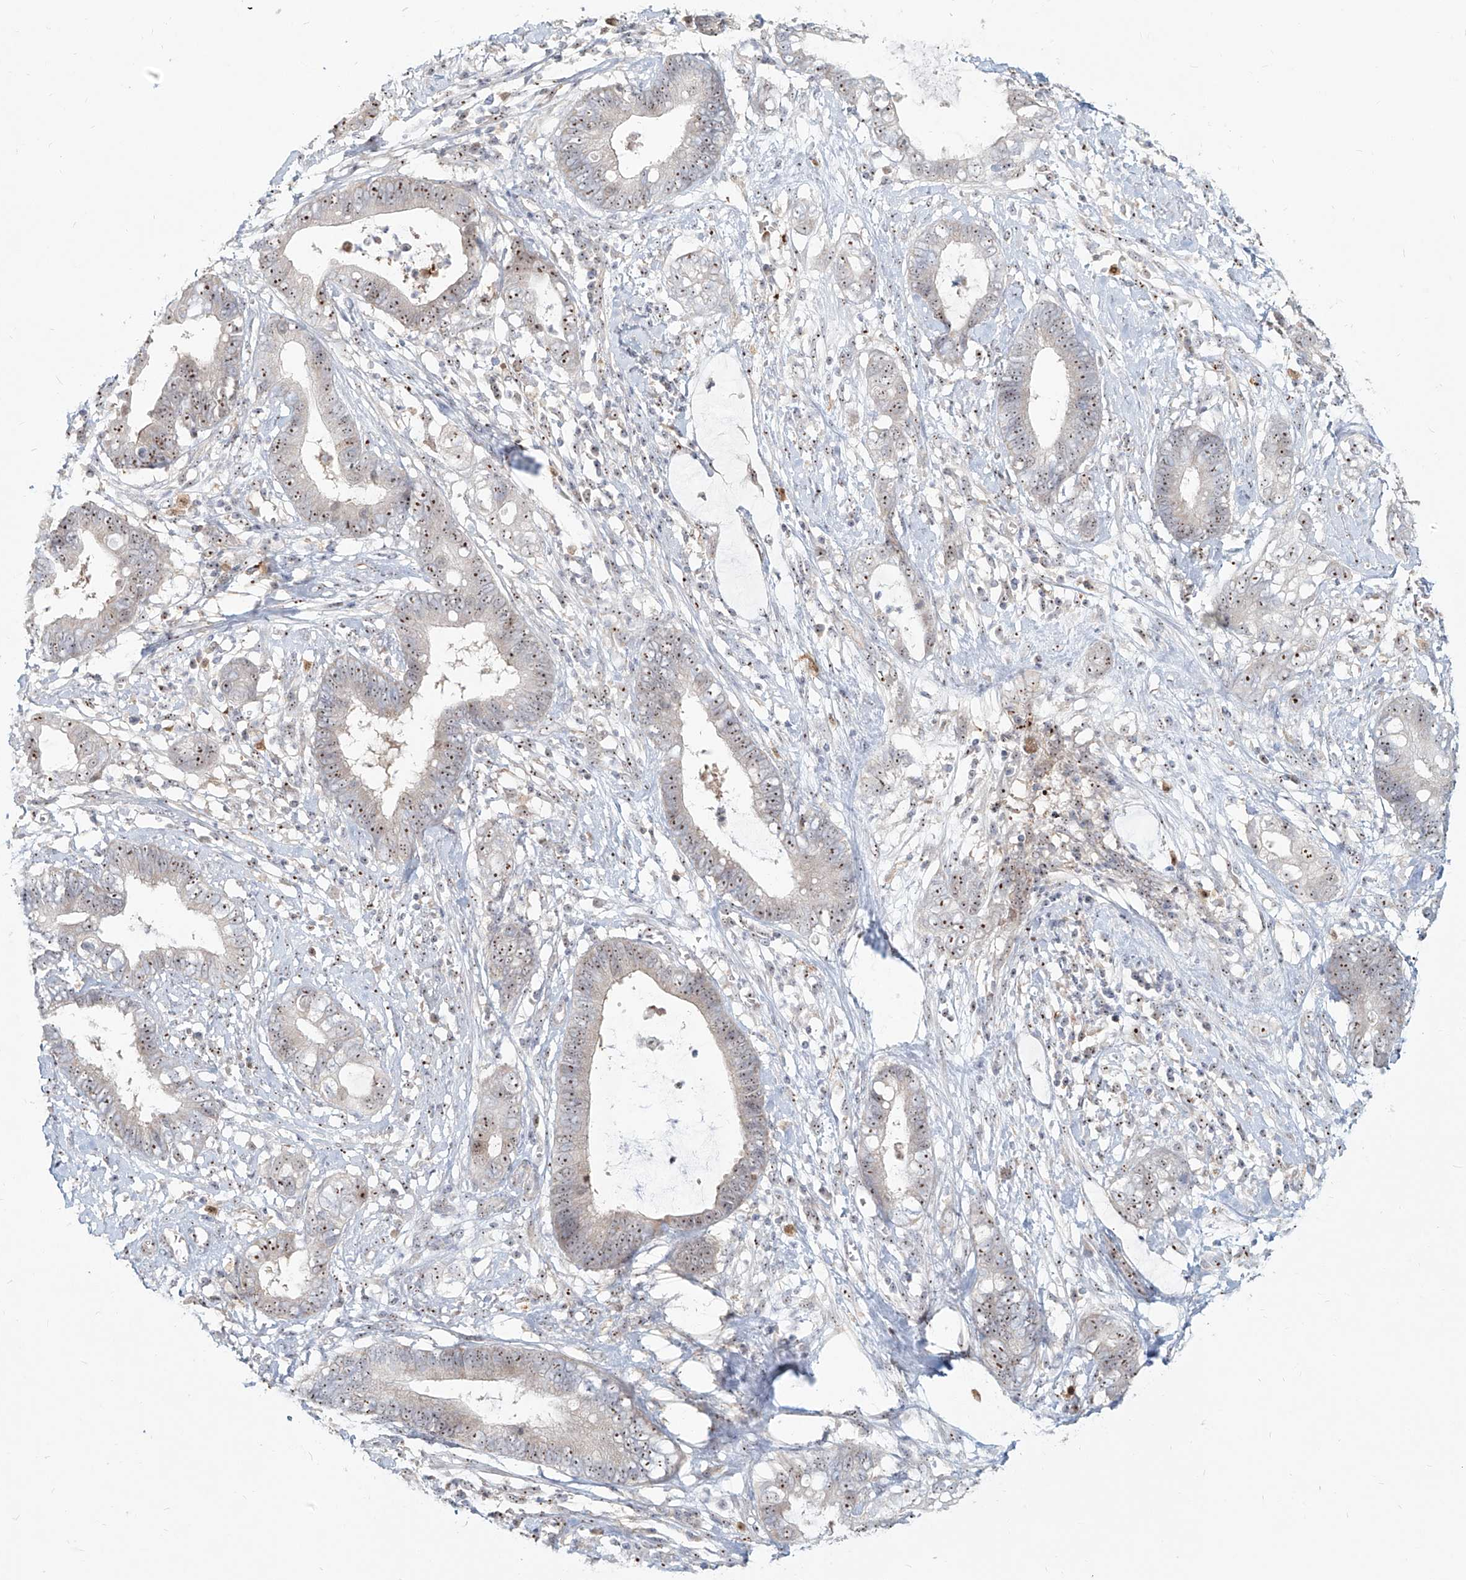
{"staining": {"intensity": "moderate", "quantity": ">75%", "location": "nuclear"}, "tissue": "cervical cancer", "cell_type": "Tumor cells", "image_type": "cancer", "snomed": [{"axis": "morphology", "description": "Adenocarcinoma, NOS"}, {"axis": "topography", "description": "Cervix"}], "caption": "Immunohistochemistry (IHC) (DAB) staining of cervical adenocarcinoma demonstrates moderate nuclear protein staining in approximately >75% of tumor cells.", "gene": "BYSL", "patient": {"sex": "female", "age": 44}}